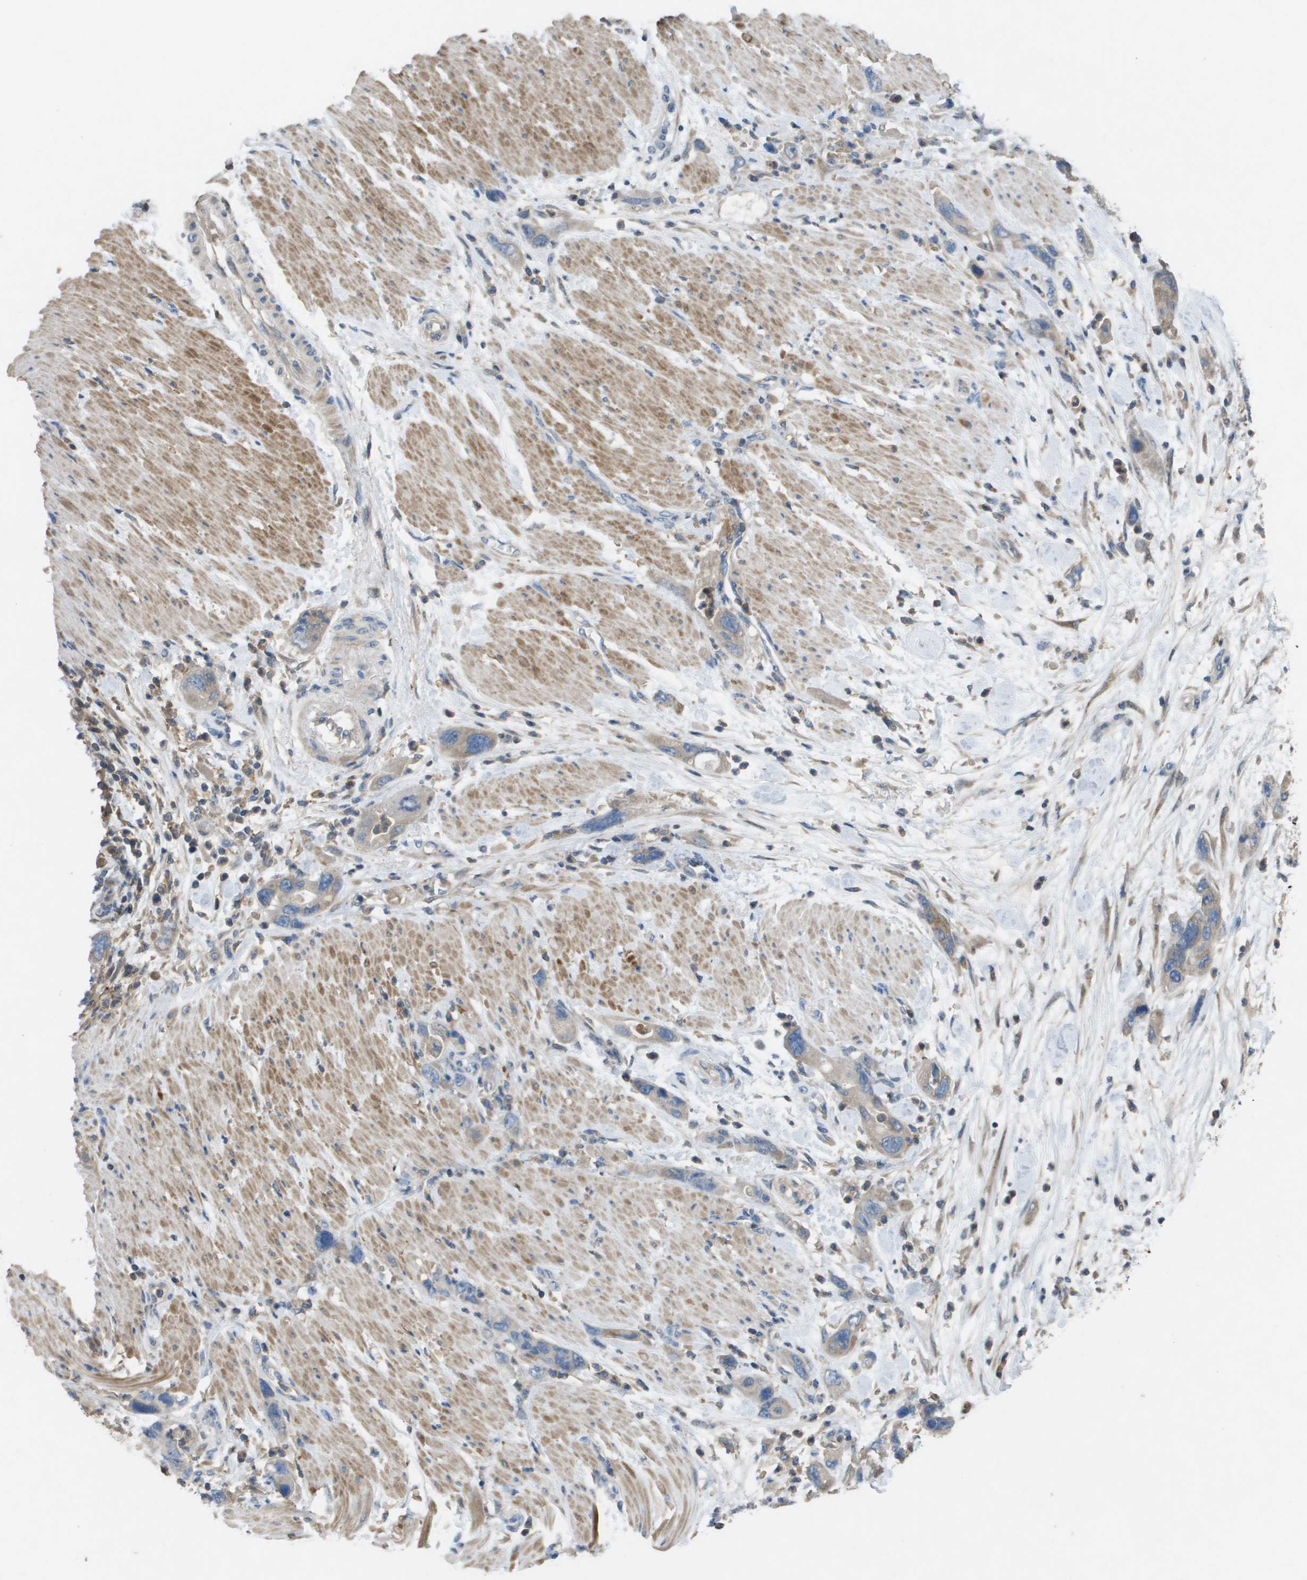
{"staining": {"intensity": "negative", "quantity": "none", "location": "none"}, "tissue": "pancreatic cancer", "cell_type": "Tumor cells", "image_type": "cancer", "snomed": [{"axis": "morphology", "description": "Normal tissue, NOS"}, {"axis": "morphology", "description": "Adenocarcinoma, NOS"}, {"axis": "topography", "description": "Pancreas"}], "caption": "The image shows no staining of tumor cells in pancreatic cancer. (DAB (3,3'-diaminobenzidine) IHC visualized using brightfield microscopy, high magnification).", "gene": "CLCA4", "patient": {"sex": "female", "age": 71}}